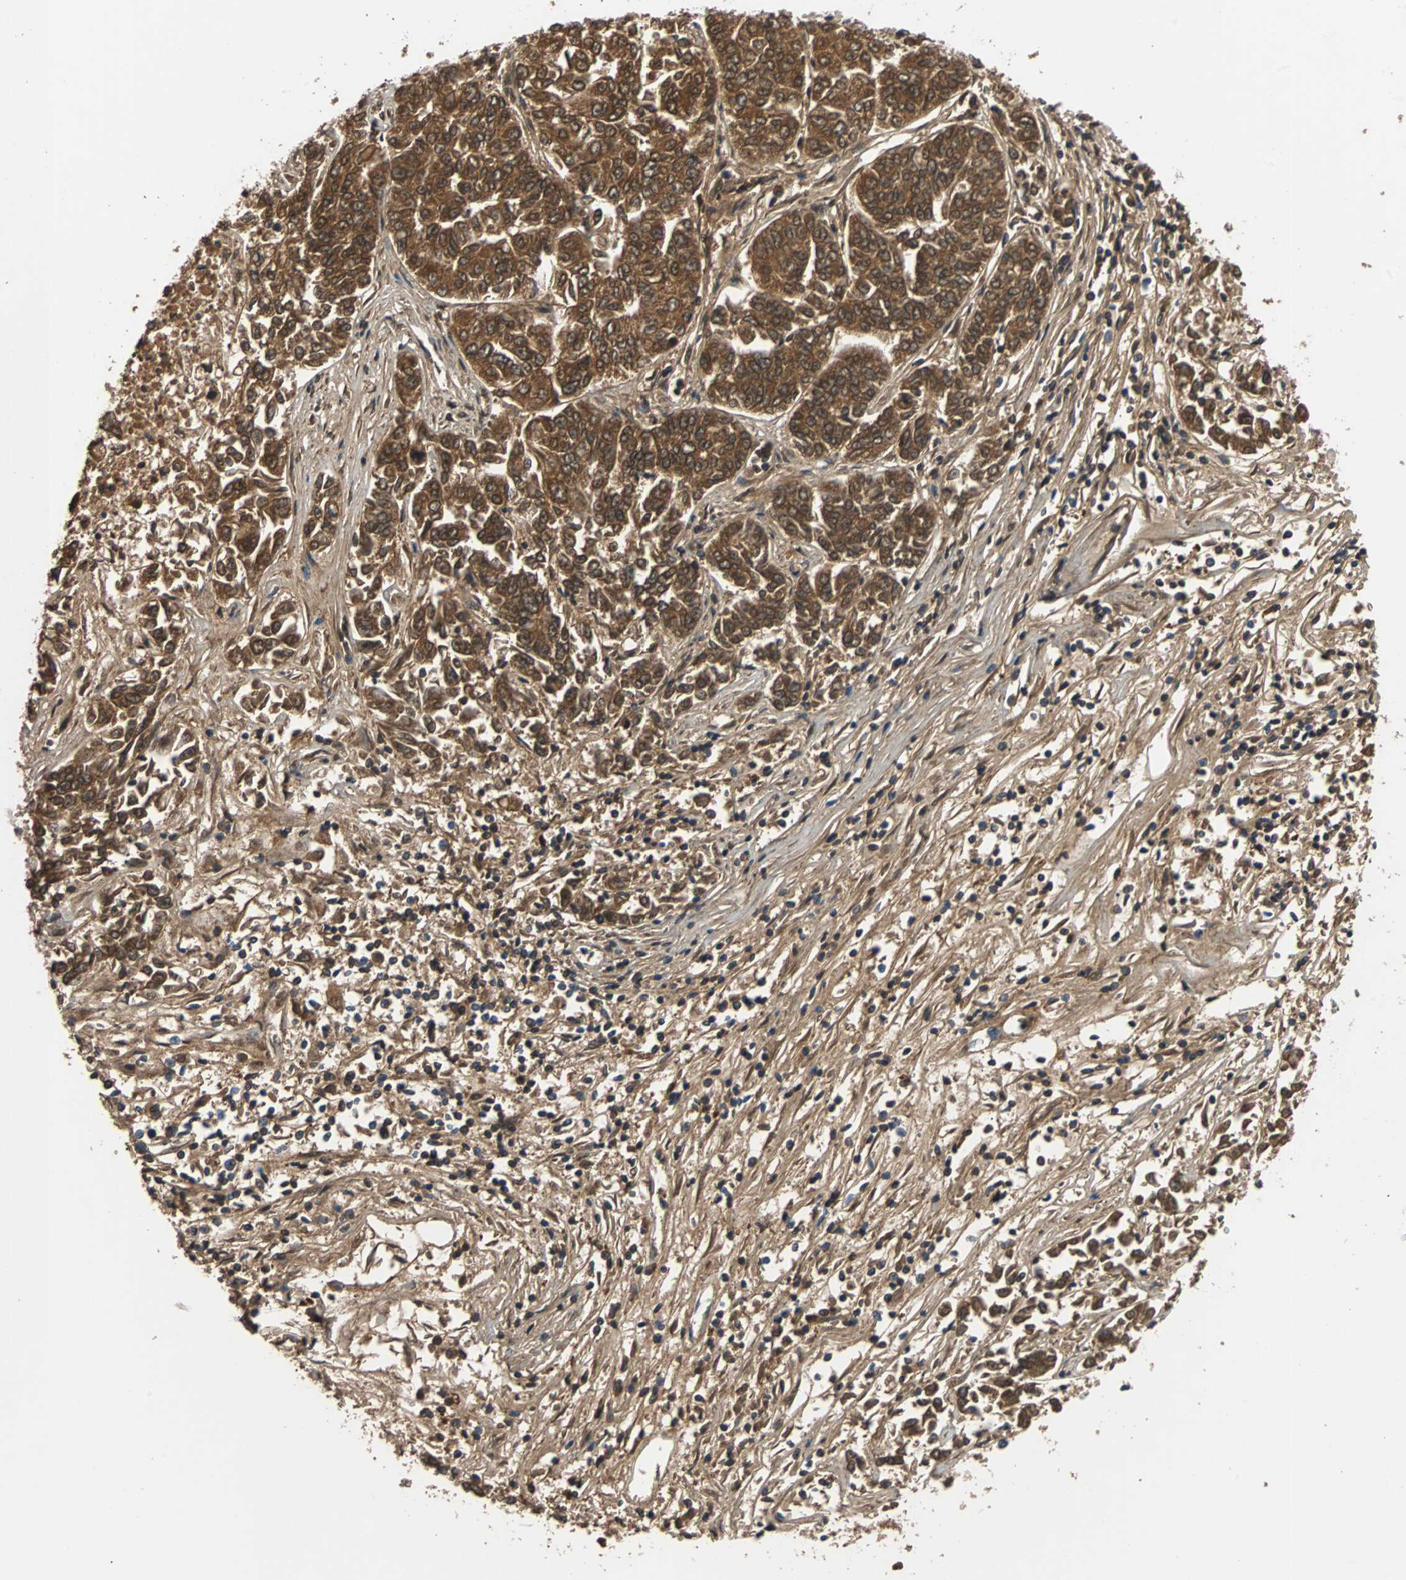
{"staining": {"intensity": "strong", "quantity": ">75%", "location": "cytoplasmic/membranous,nuclear"}, "tissue": "lung cancer", "cell_type": "Tumor cells", "image_type": "cancer", "snomed": [{"axis": "morphology", "description": "Adenocarcinoma, NOS"}, {"axis": "topography", "description": "Lung"}], "caption": "Immunohistochemical staining of lung adenocarcinoma reveals high levels of strong cytoplasmic/membranous and nuclear expression in about >75% of tumor cells.", "gene": "PRDX6", "patient": {"sex": "male", "age": 84}}